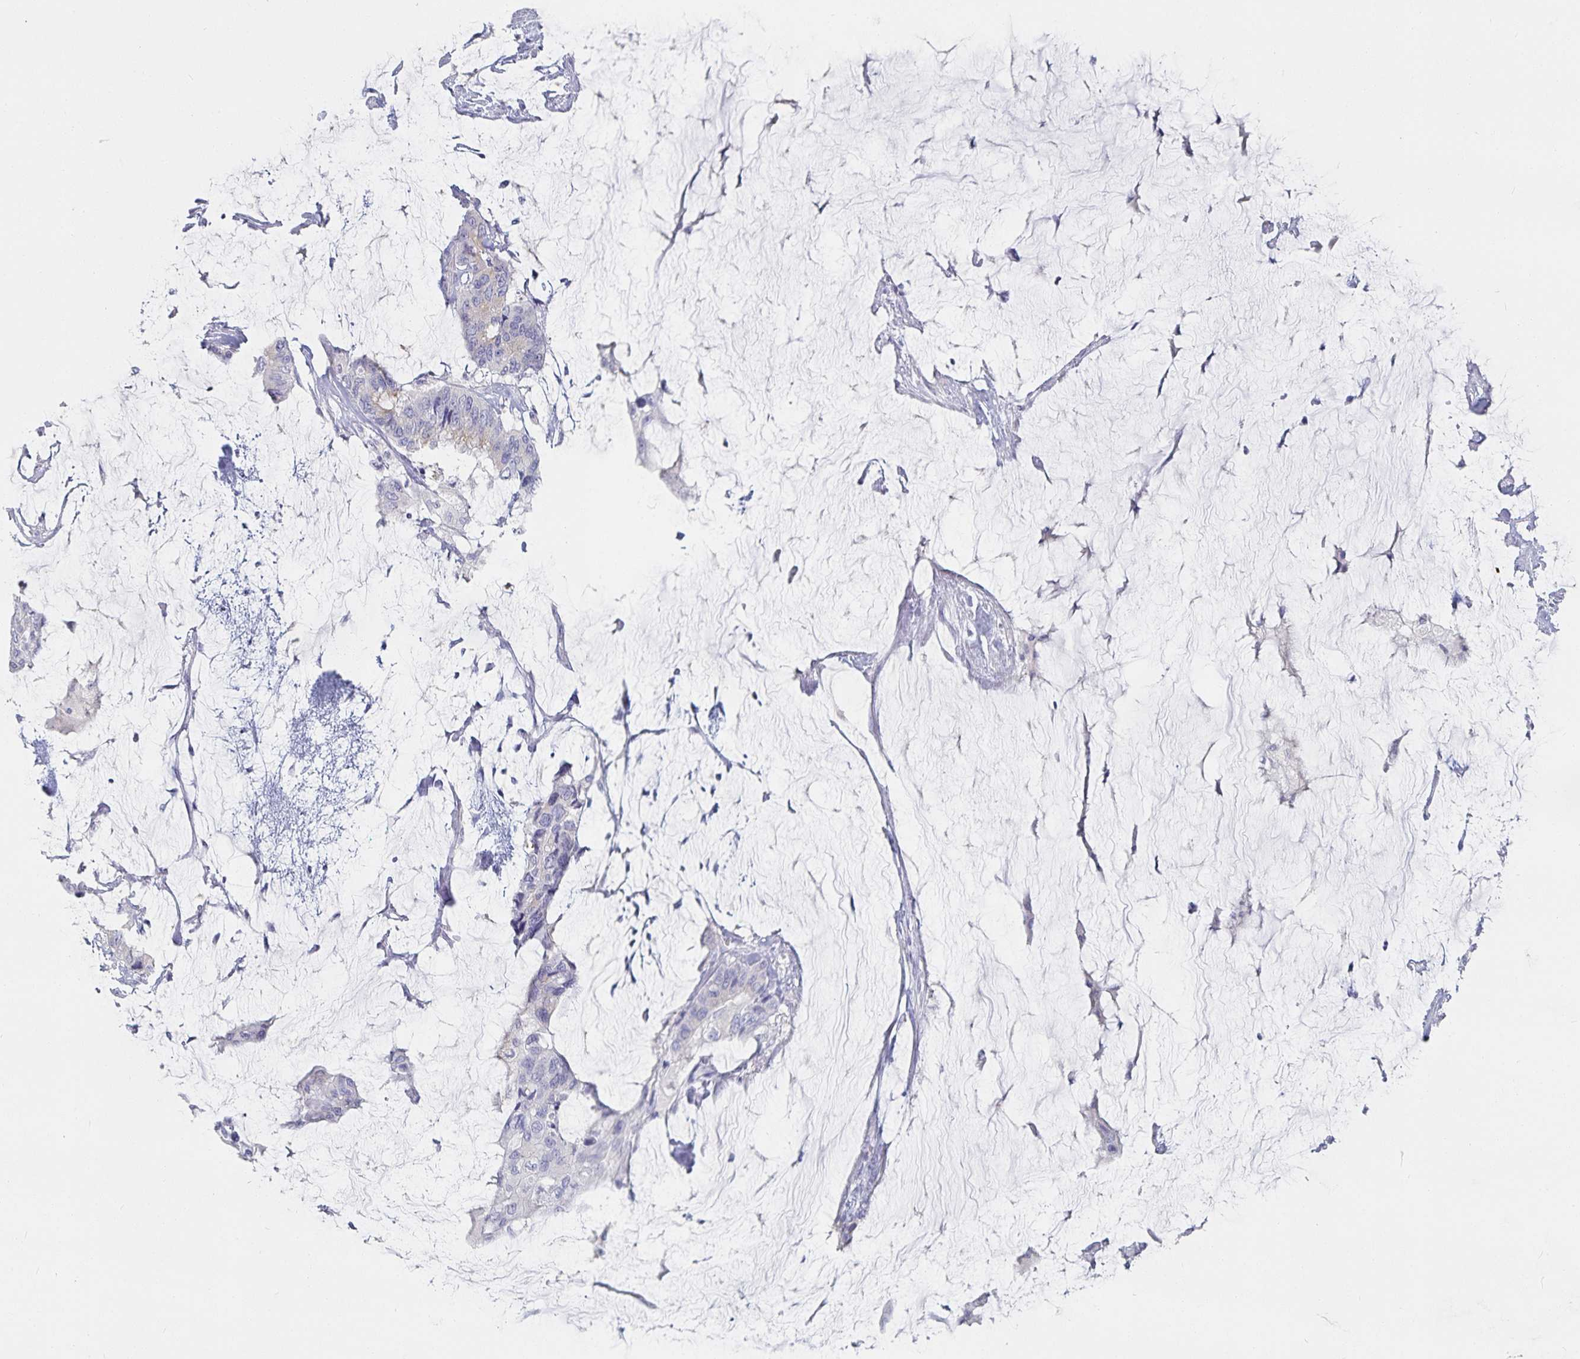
{"staining": {"intensity": "negative", "quantity": "none", "location": "none"}, "tissue": "colorectal cancer", "cell_type": "Tumor cells", "image_type": "cancer", "snomed": [{"axis": "morphology", "description": "Adenocarcinoma, NOS"}, {"axis": "topography", "description": "Rectum"}], "caption": "This is an immunohistochemistry photomicrograph of colorectal cancer (adenocarcinoma). There is no expression in tumor cells.", "gene": "SFTPA1", "patient": {"sex": "female", "age": 59}}